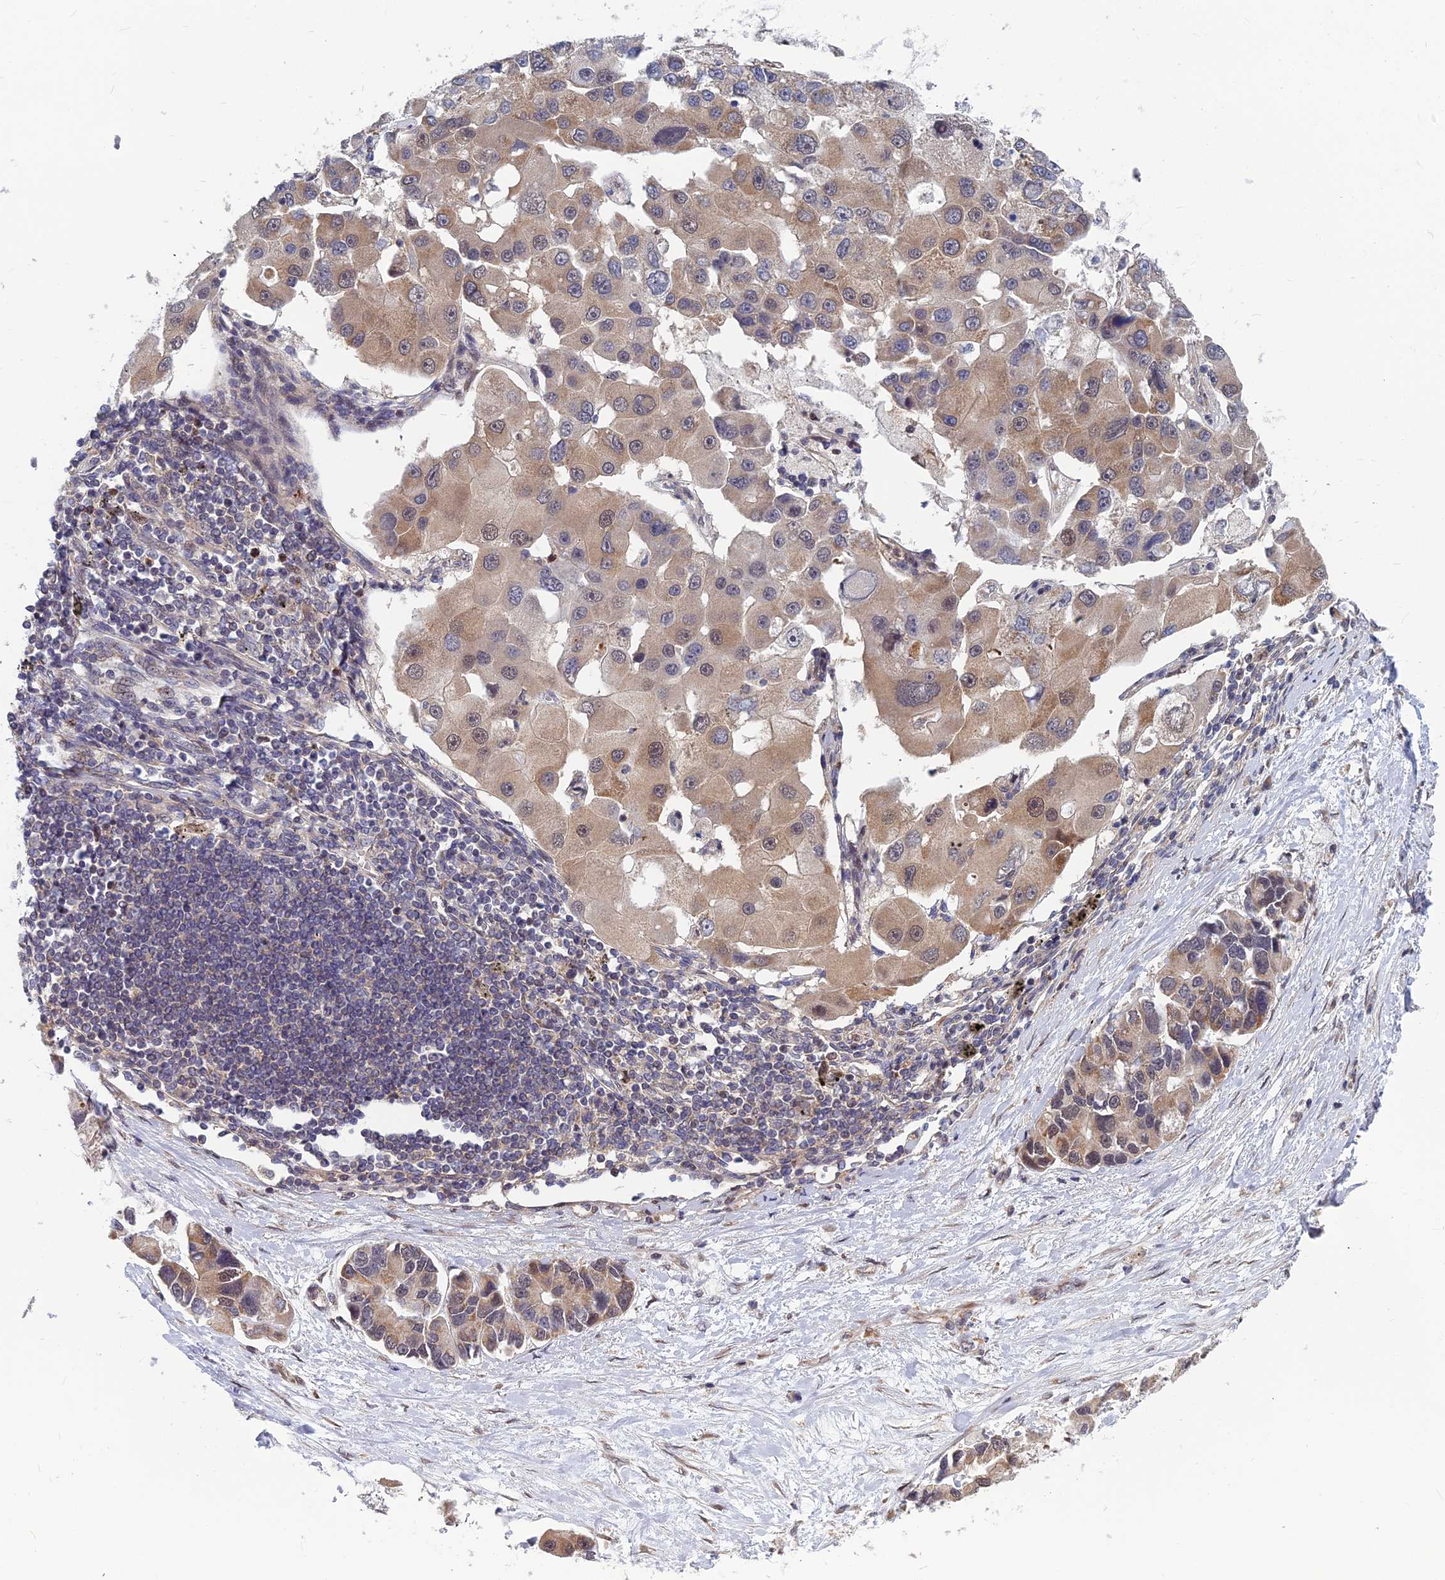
{"staining": {"intensity": "moderate", "quantity": ">75%", "location": "cytoplasmic/membranous,nuclear"}, "tissue": "lung cancer", "cell_type": "Tumor cells", "image_type": "cancer", "snomed": [{"axis": "morphology", "description": "Adenocarcinoma, NOS"}, {"axis": "topography", "description": "Lung"}], "caption": "The histopathology image demonstrates immunohistochemical staining of lung adenocarcinoma. There is moderate cytoplasmic/membranous and nuclear positivity is appreciated in approximately >75% of tumor cells.", "gene": "COMMD2", "patient": {"sex": "female", "age": 54}}